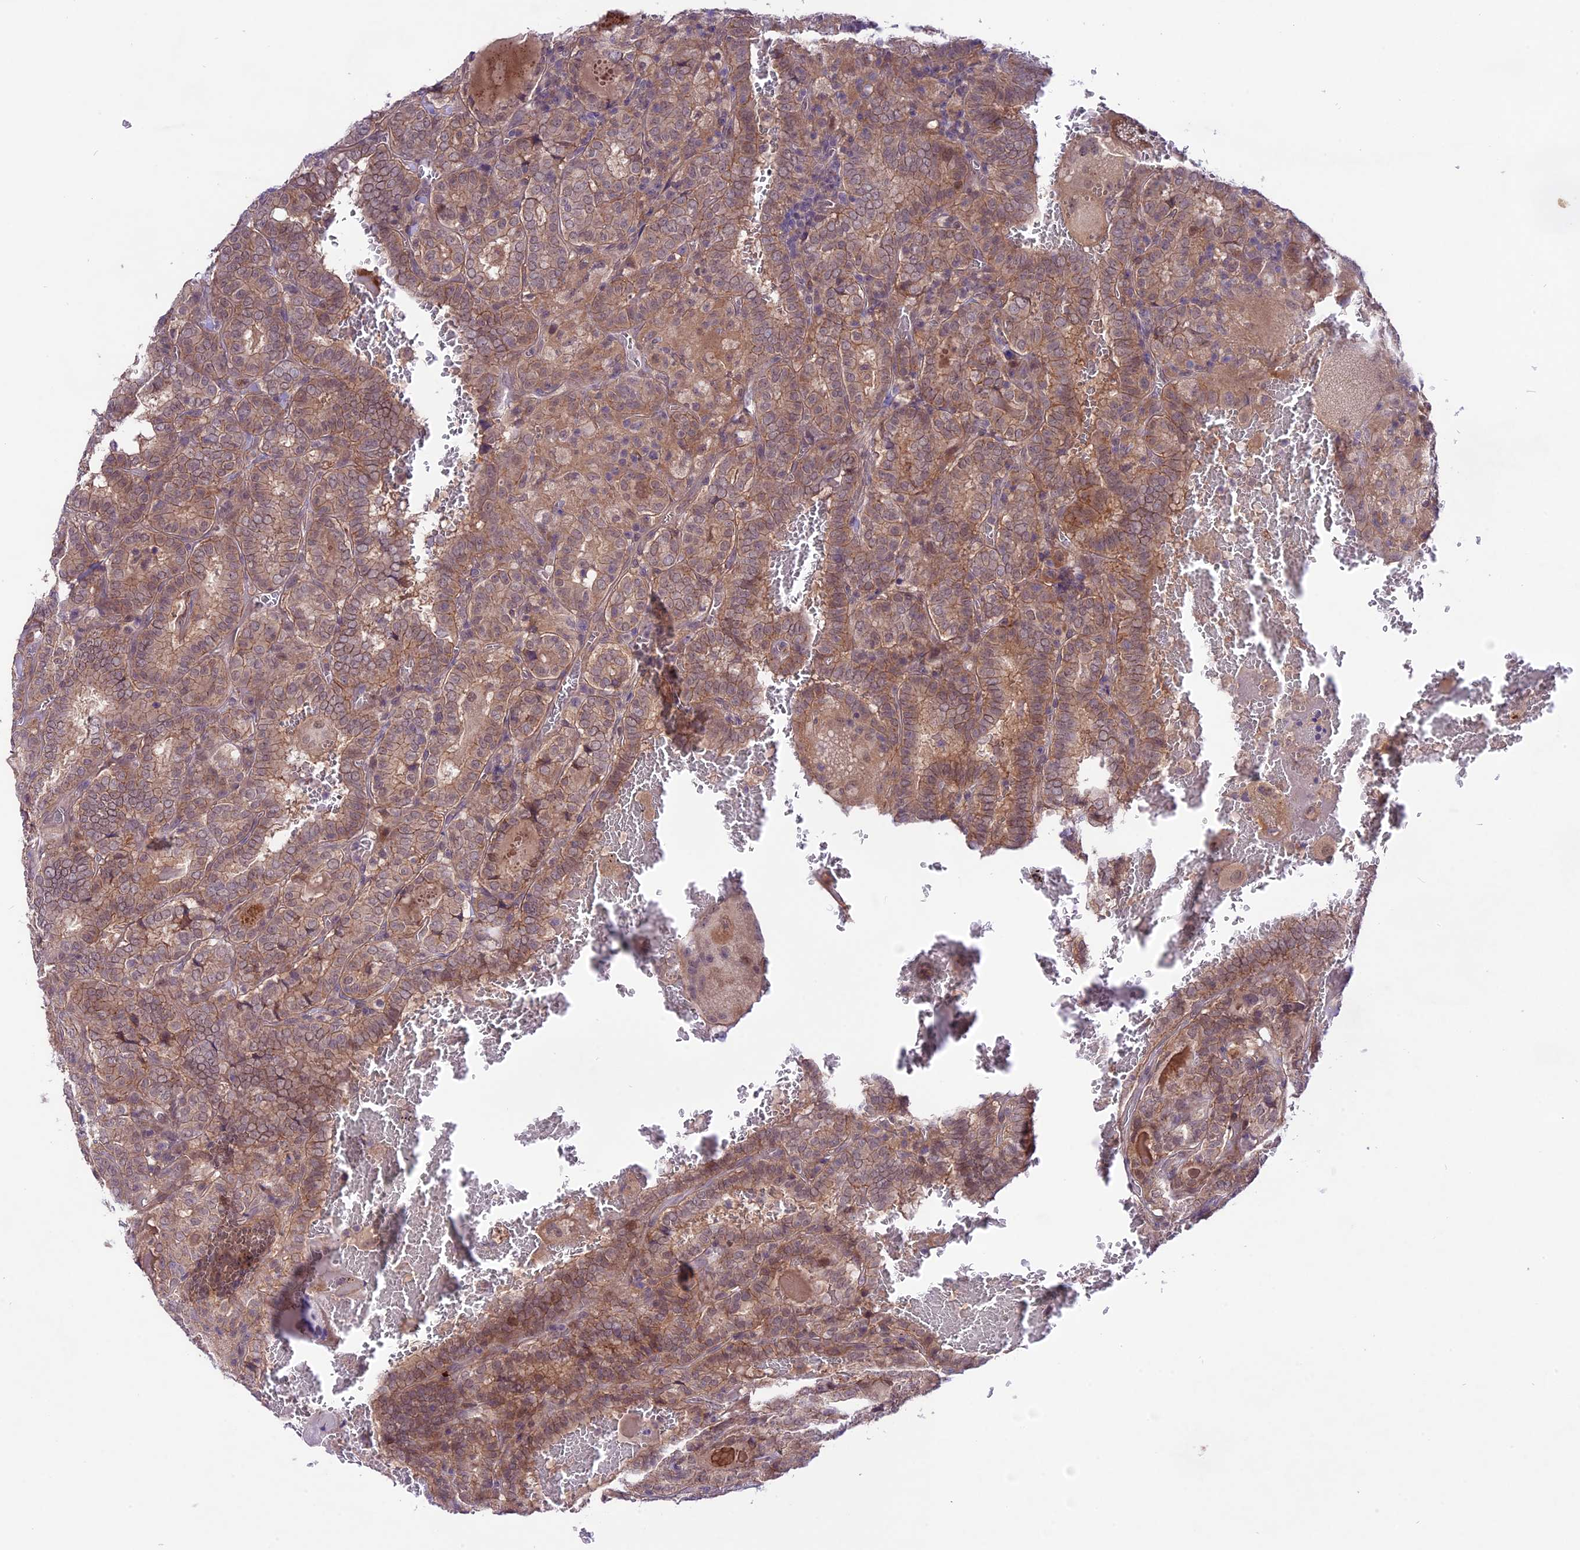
{"staining": {"intensity": "moderate", "quantity": ">75%", "location": "cytoplasmic/membranous"}, "tissue": "thyroid cancer", "cell_type": "Tumor cells", "image_type": "cancer", "snomed": [{"axis": "morphology", "description": "Papillary adenocarcinoma, NOS"}, {"axis": "topography", "description": "Thyroid gland"}], "caption": "Immunohistochemical staining of human thyroid cancer (papillary adenocarcinoma) shows medium levels of moderate cytoplasmic/membranous protein staining in approximately >75% of tumor cells.", "gene": "SPRED1", "patient": {"sex": "female", "age": 72}}